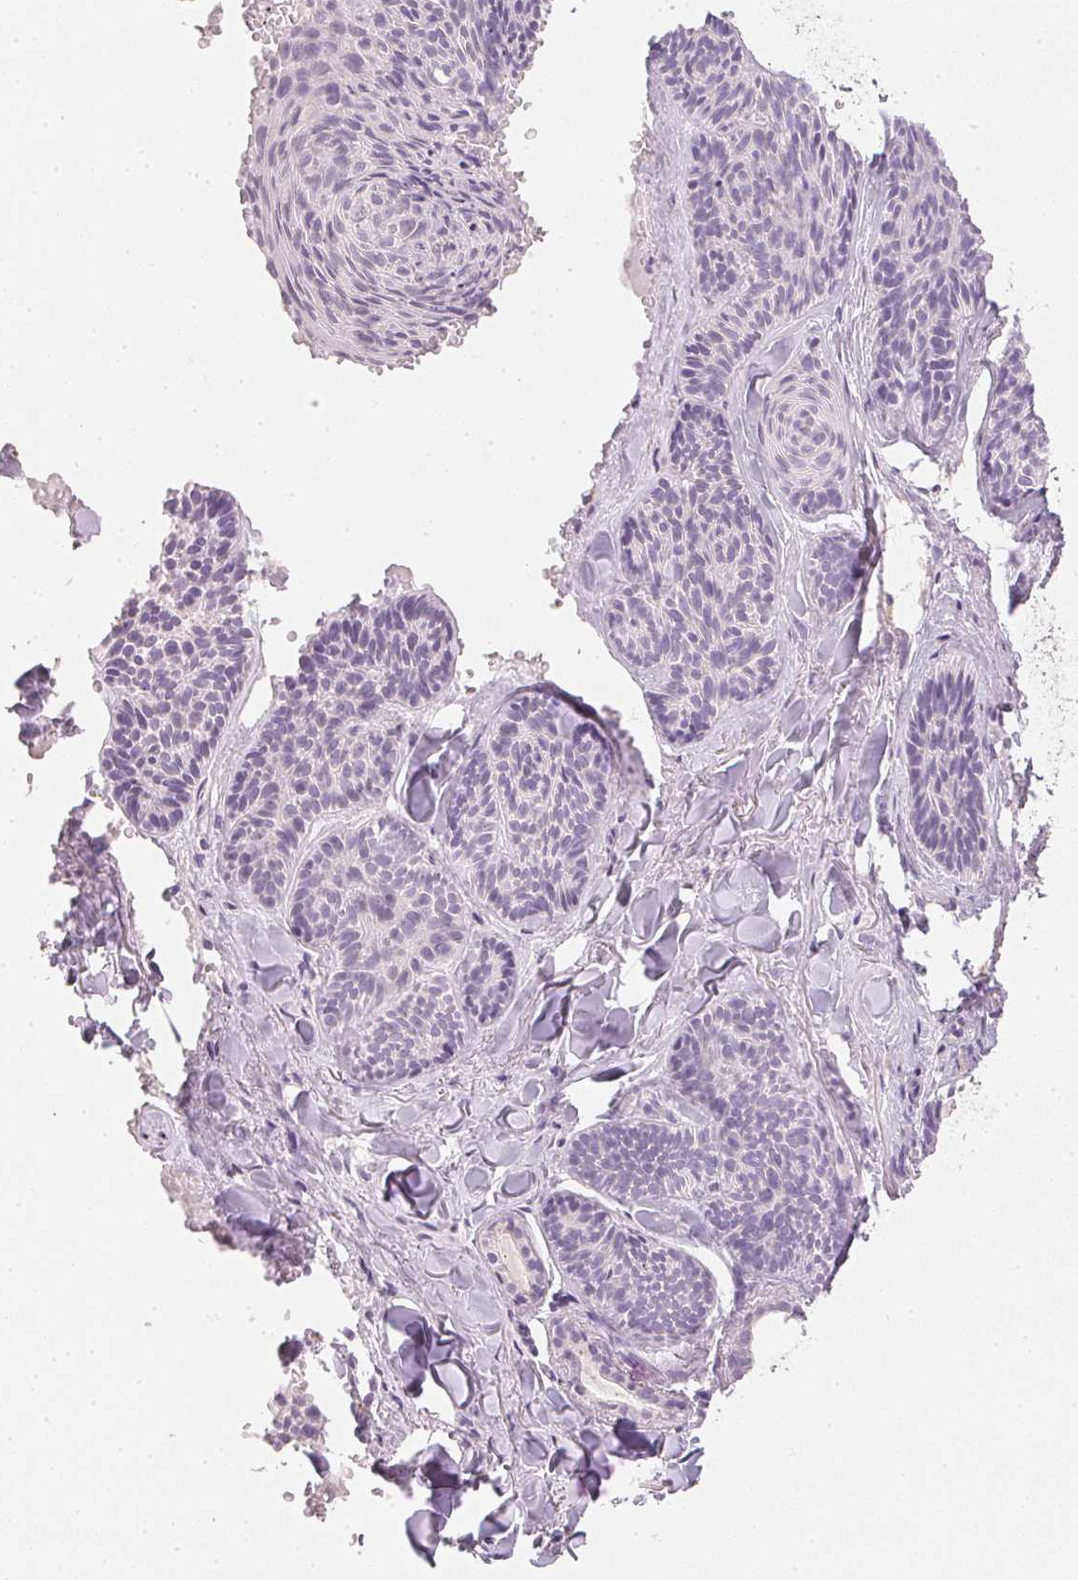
{"staining": {"intensity": "negative", "quantity": "none", "location": "none"}, "tissue": "skin cancer", "cell_type": "Tumor cells", "image_type": "cancer", "snomed": [{"axis": "morphology", "description": "Basal cell carcinoma"}, {"axis": "topography", "description": "Skin"}], "caption": "Skin cancer was stained to show a protein in brown. There is no significant staining in tumor cells.", "gene": "PPY", "patient": {"sex": "male", "age": 81}}